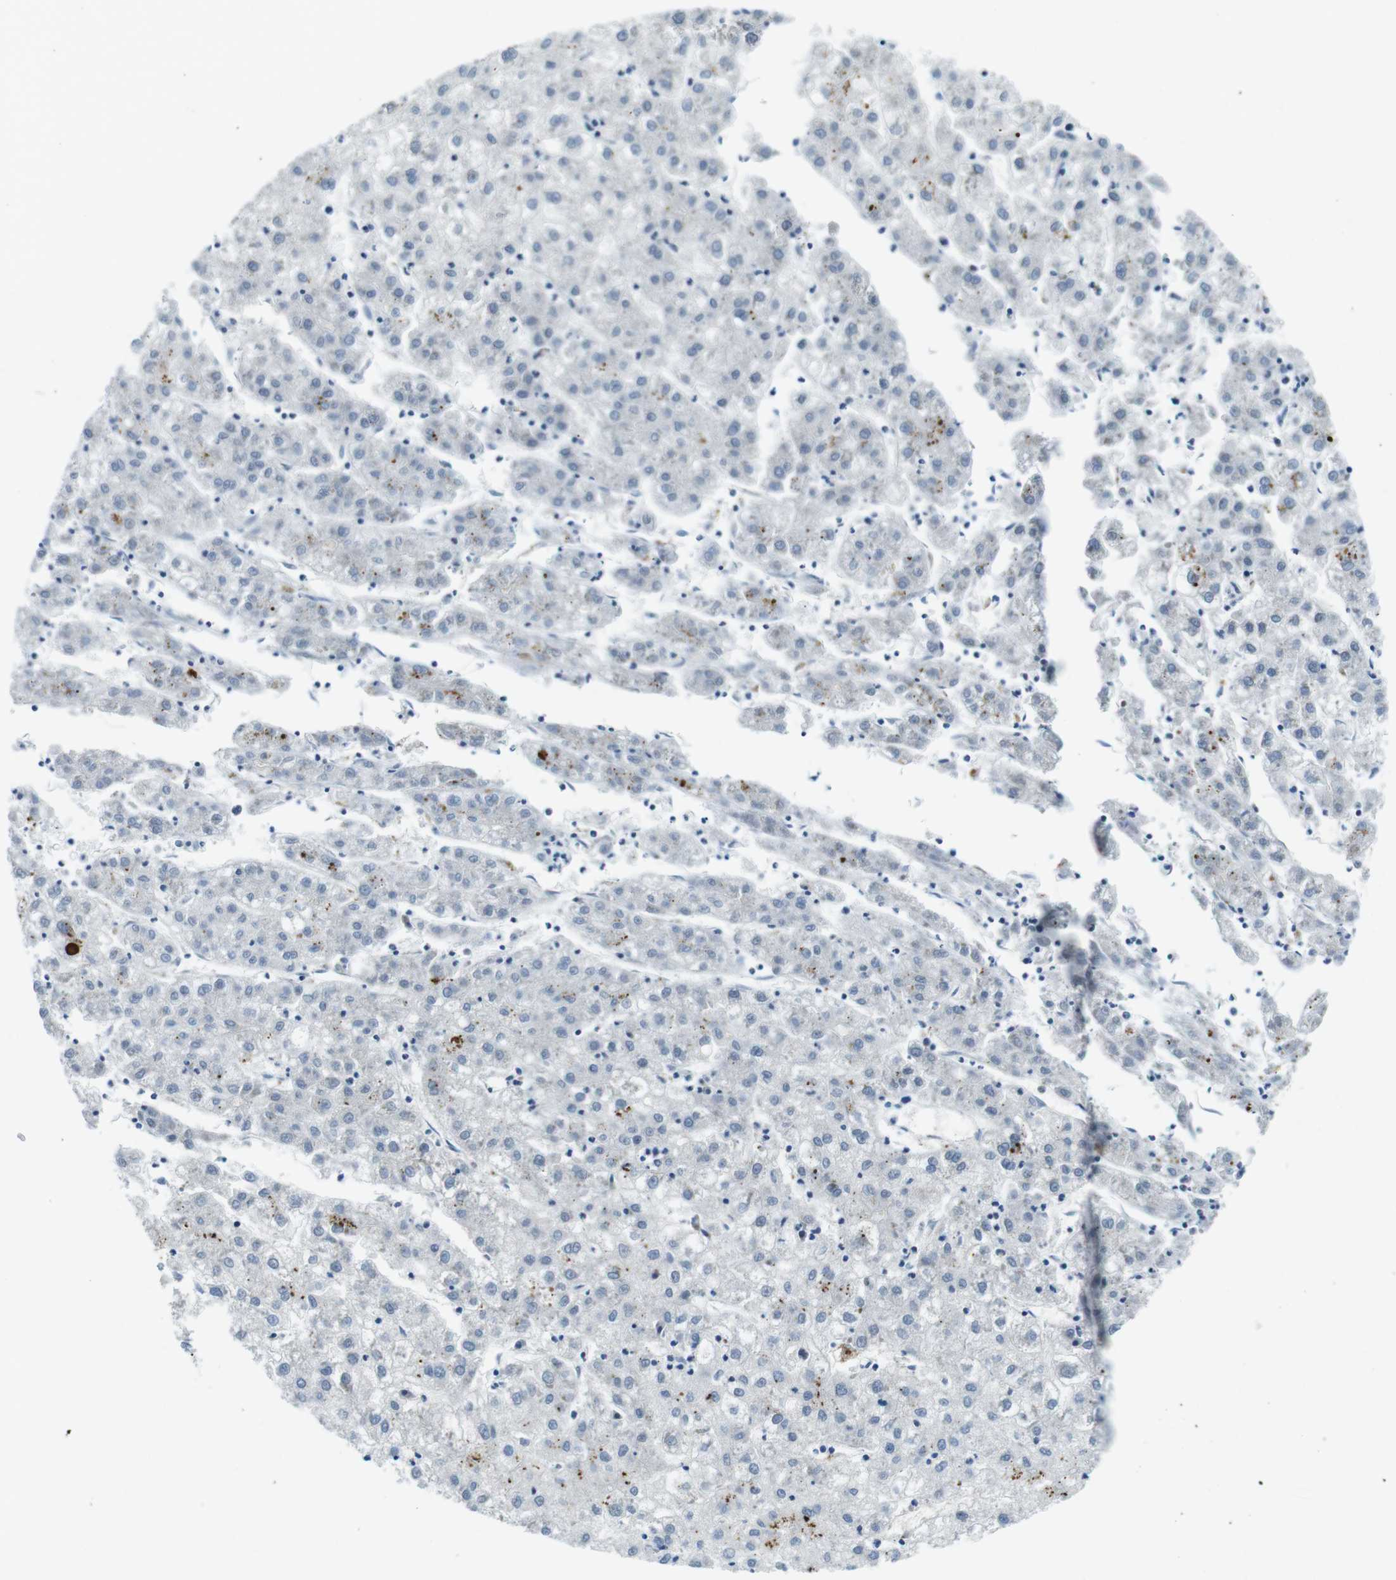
{"staining": {"intensity": "negative", "quantity": "none", "location": "none"}, "tissue": "liver cancer", "cell_type": "Tumor cells", "image_type": "cancer", "snomed": [{"axis": "morphology", "description": "Carcinoma, Hepatocellular, NOS"}, {"axis": "topography", "description": "Liver"}], "caption": "There is no significant expression in tumor cells of liver cancer (hepatocellular carcinoma).", "gene": "TFAP2C", "patient": {"sex": "male", "age": 72}}